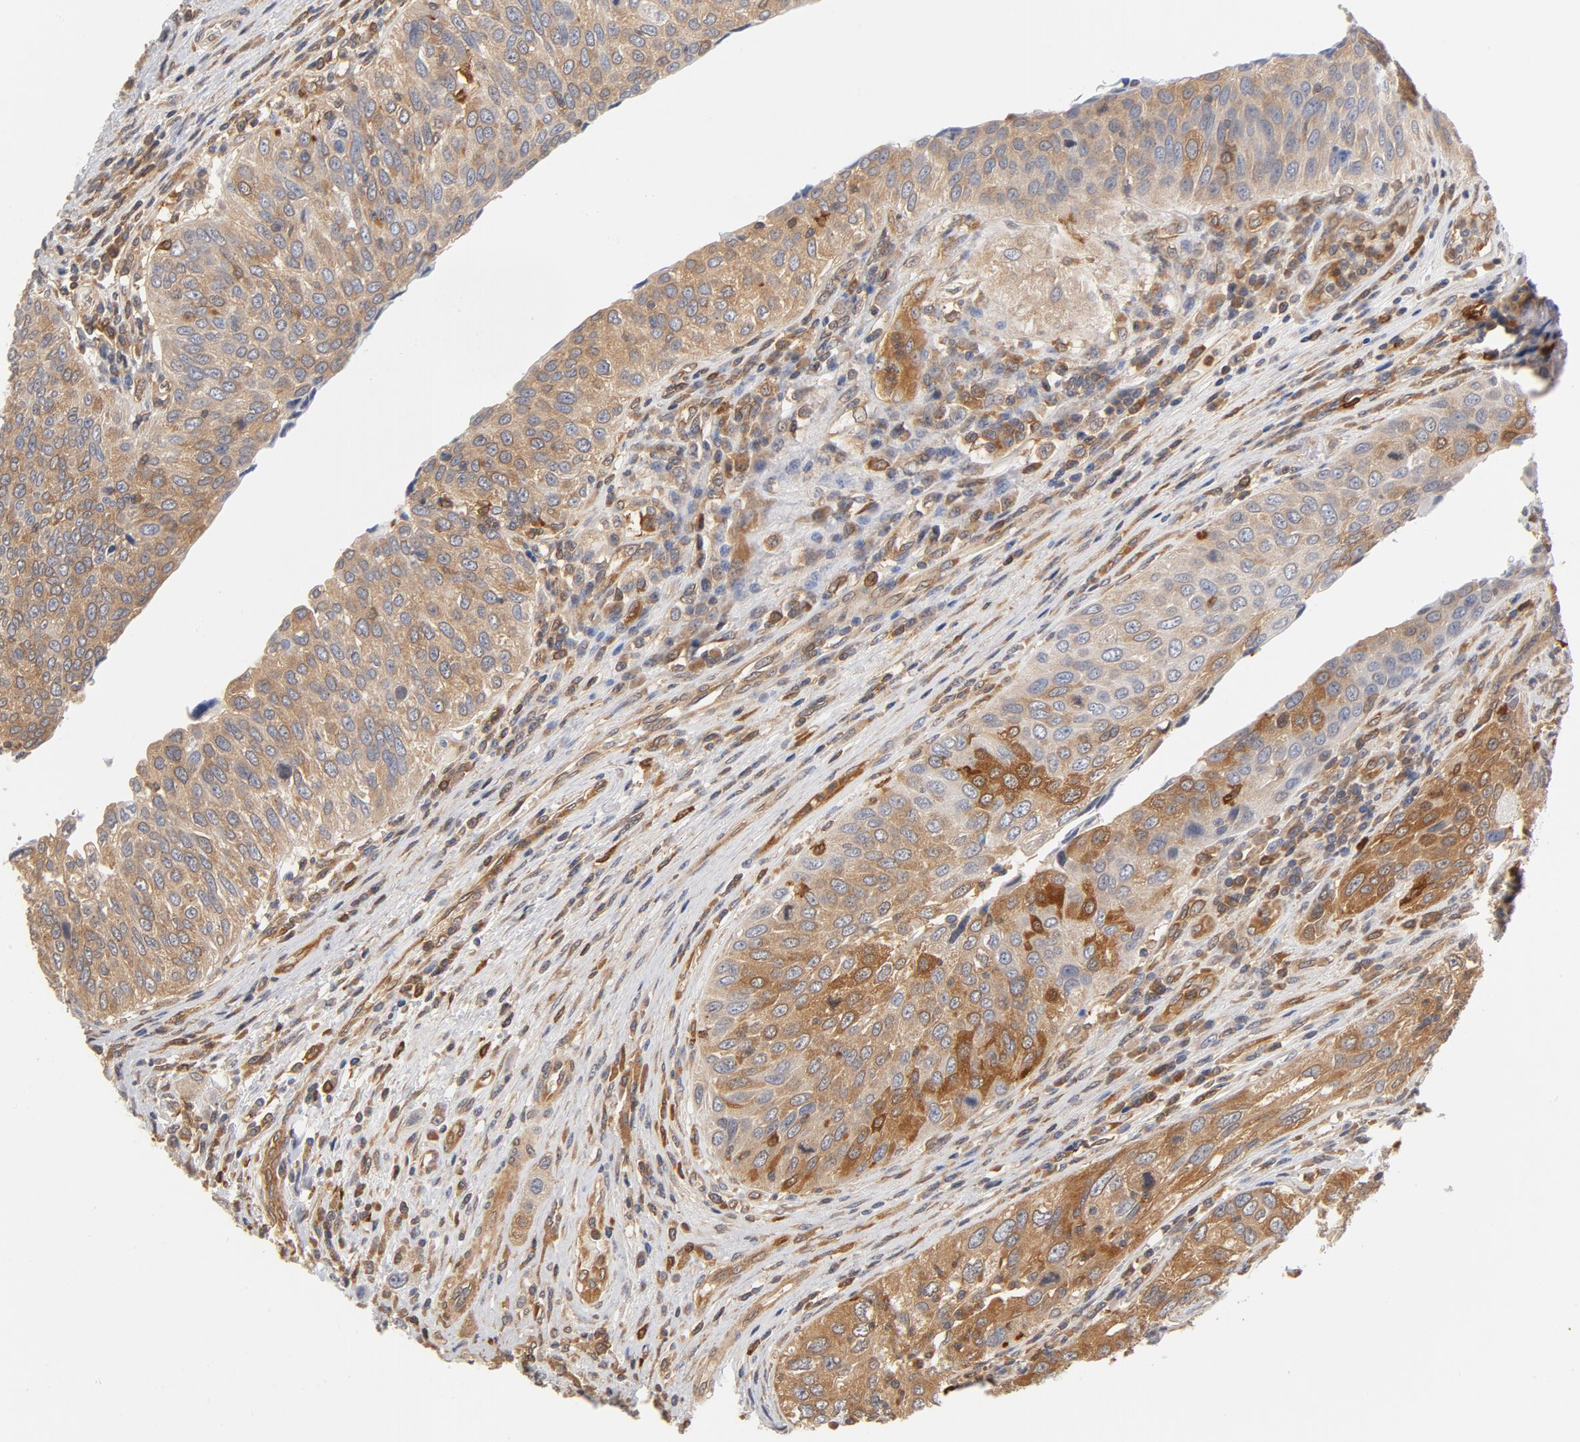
{"staining": {"intensity": "strong", "quantity": "<25%", "location": "cytoplasmic/membranous"}, "tissue": "urothelial cancer", "cell_type": "Tumor cells", "image_type": "cancer", "snomed": [{"axis": "morphology", "description": "Urothelial carcinoma, High grade"}, {"axis": "topography", "description": "Urinary bladder"}], "caption": "High-grade urothelial carcinoma stained for a protein reveals strong cytoplasmic/membranous positivity in tumor cells.", "gene": "ASMTL", "patient": {"sex": "male", "age": 50}}